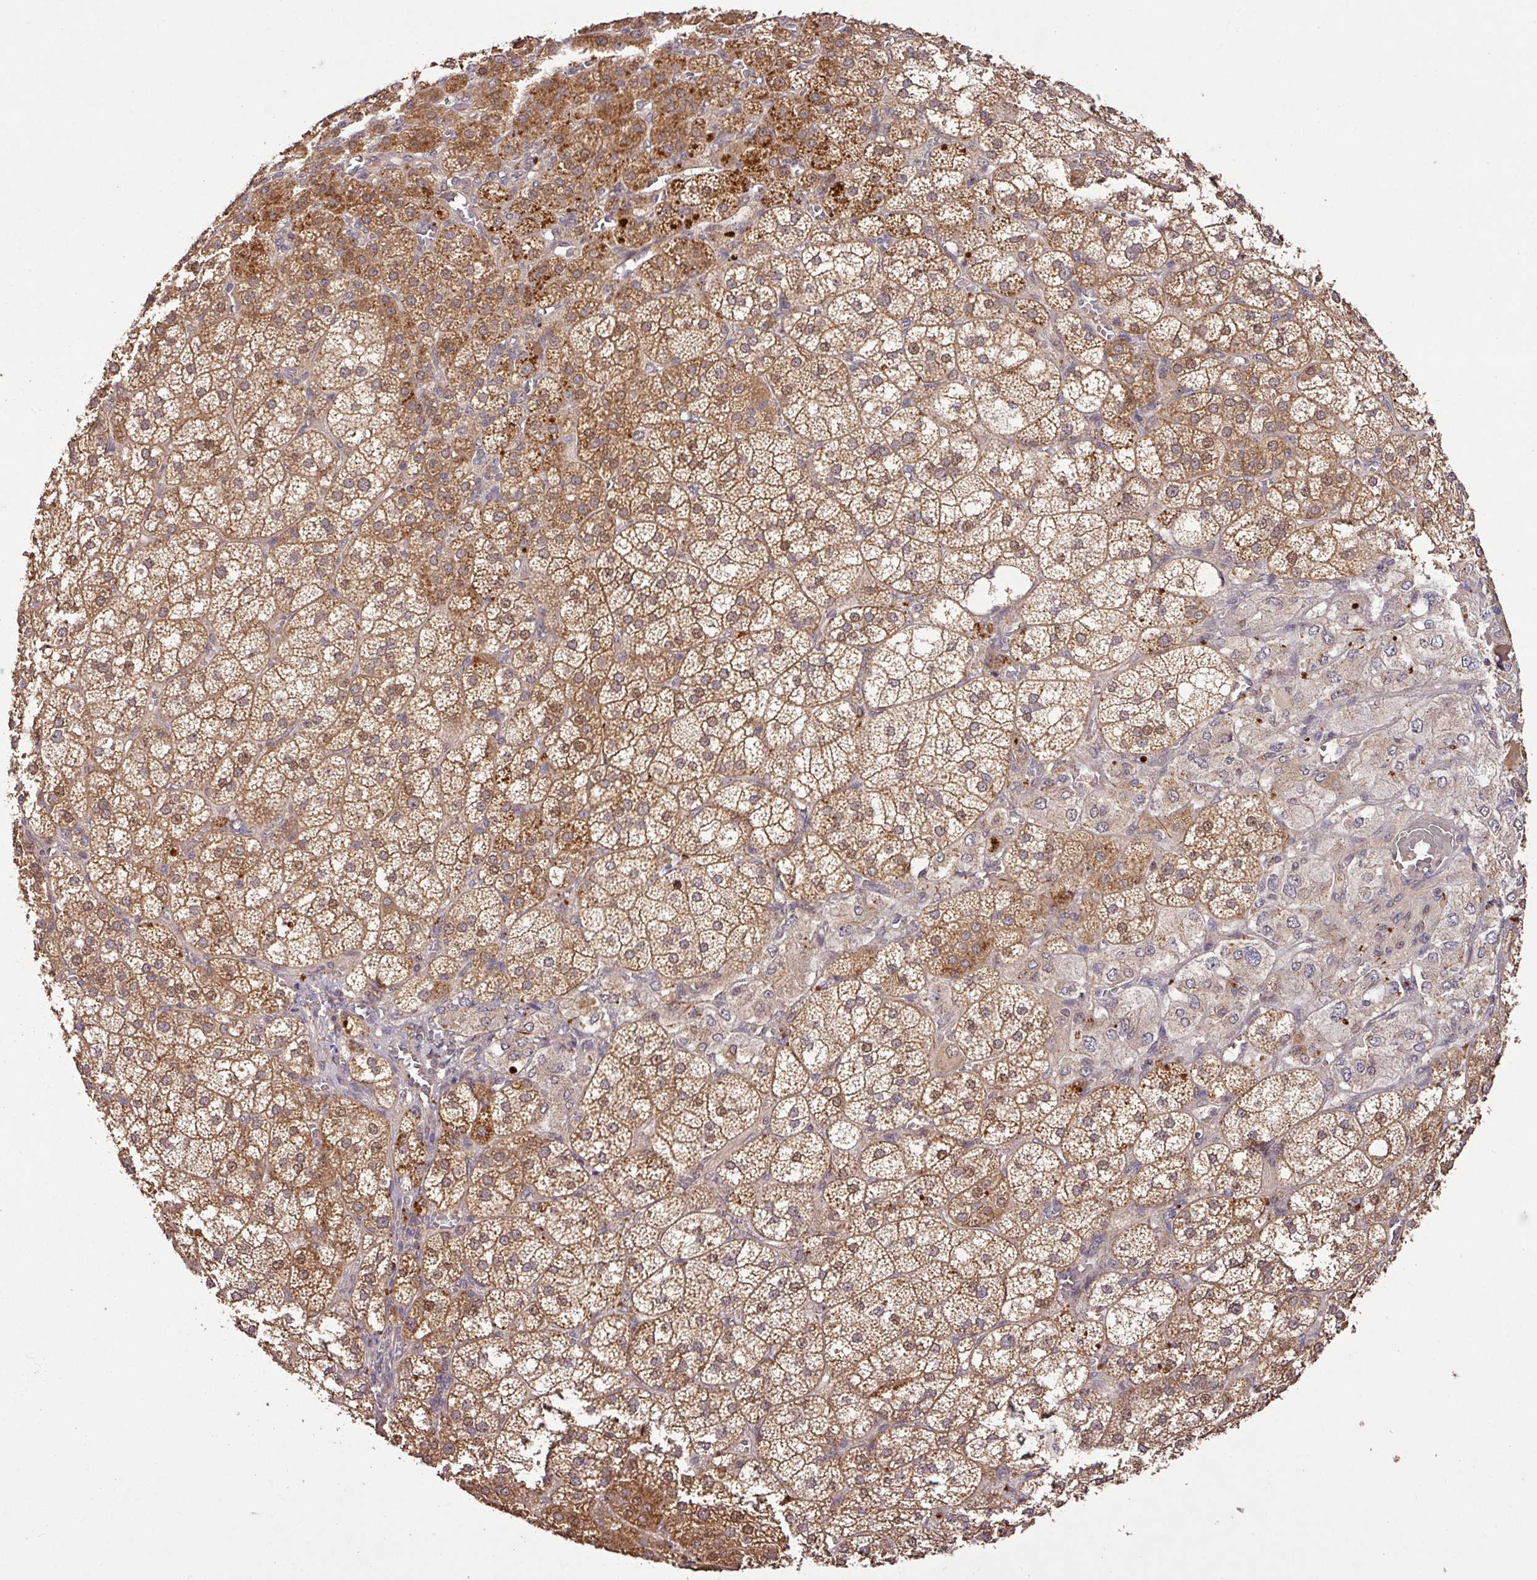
{"staining": {"intensity": "moderate", "quantity": ">75%", "location": "cytoplasmic/membranous"}, "tissue": "adrenal gland", "cell_type": "Glandular cells", "image_type": "normal", "snomed": [{"axis": "morphology", "description": "Normal tissue, NOS"}, {"axis": "topography", "description": "Adrenal gland"}], "caption": "Immunohistochemical staining of benign human adrenal gland shows moderate cytoplasmic/membranous protein expression in approximately >75% of glandular cells. The staining was performed using DAB (3,3'-diaminobenzidine) to visualize the protein expression in brown, while the nuclei were stained in blue with hematoxylin (Magnification: 20x).", "gene": "FAIM", "patient": {"sex": "female", "age": 60}}